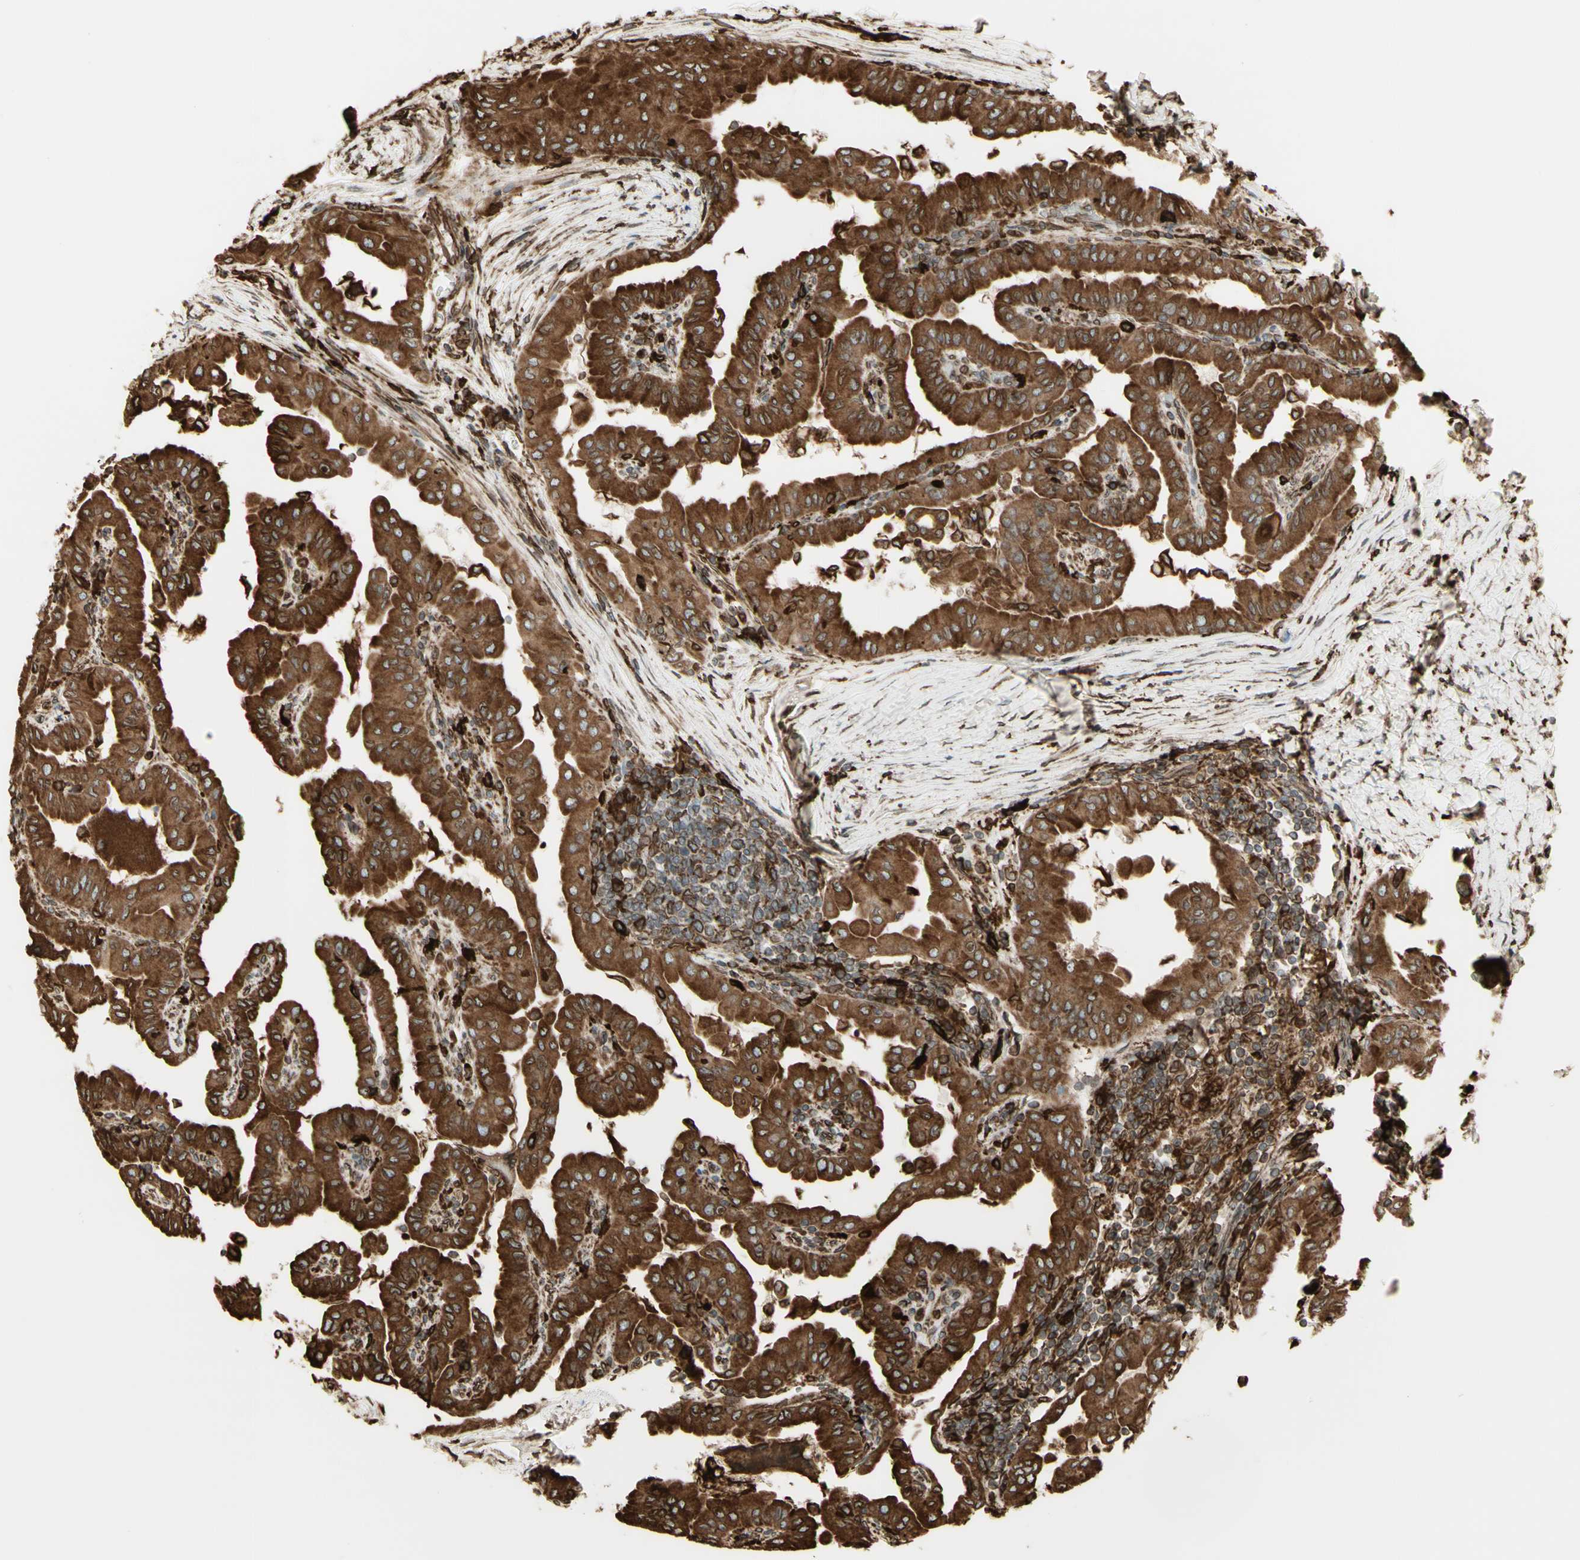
{"staining": {"intensity": "moderate", "quantity": ">75%", "location": "cytoplasmic/membranous"}, "tissue": "thyroid cancer", "cell_type": "Tumor cells", "image_type": "cancer", "snomed": [{"axis": "morphology", "description": "Papillary adenocarcinoma, NOS"}, {"axis": "topography", "description": "Thyroid gland"}], "caption": "IHC photomicrograph of neoplastic tissue: thyroid cancer (papillary adenocarcinoma) stained using immunohistochemistry displays medium levels of moderate protein expression localized specifically in the cytoplasmic/membranous of tumor cells, appearing as a cytoplasmic/membranous brown color.", "gene": "CANX", "patient": {"sex": "male", "age": 33}}